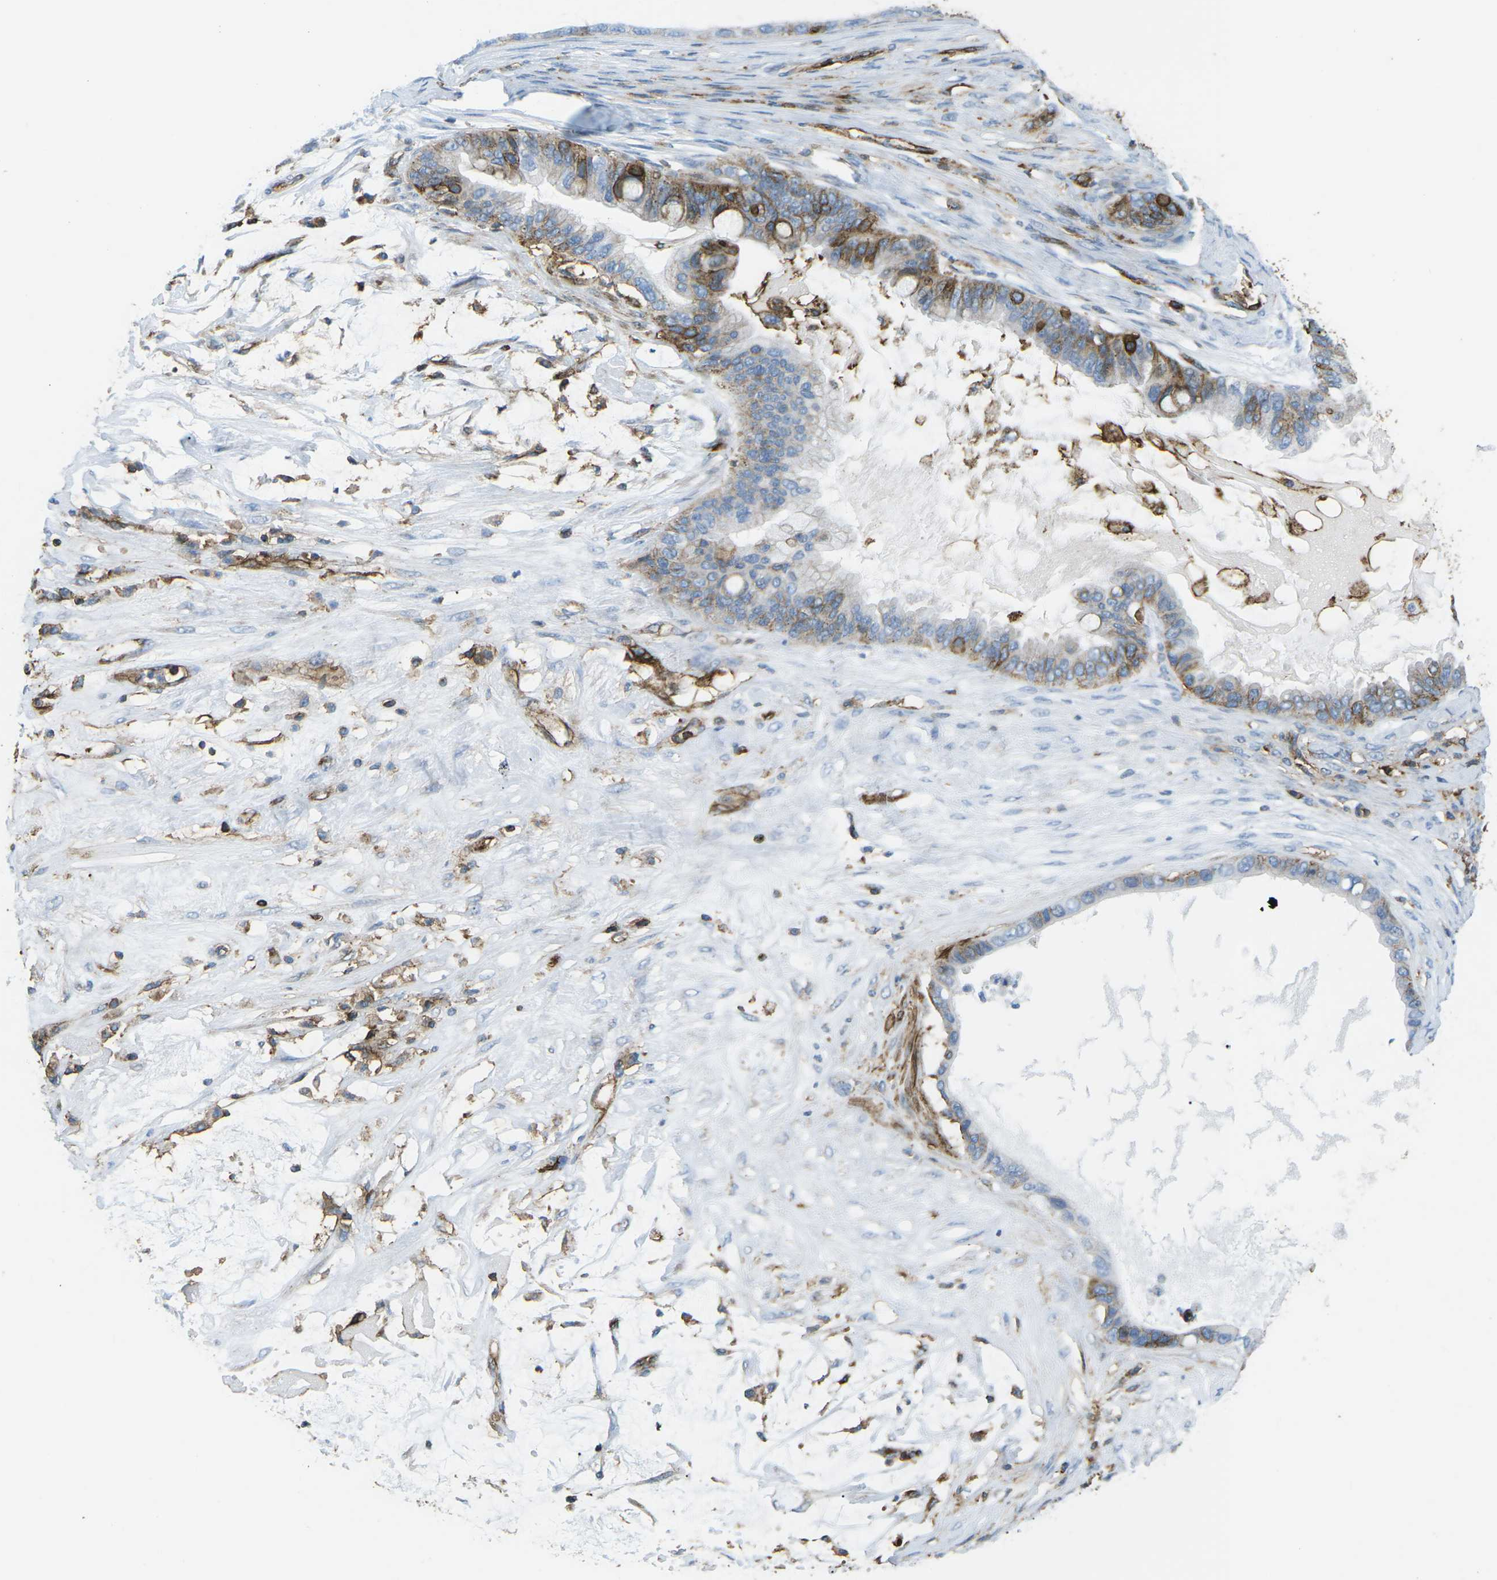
{"staining": {"intensity": "moderate", "quantity": "25%-75%", "location": "cytoplasmic/membranous"}, "tissue": "ovarian cancer", "cell_type": "Tumor cells", "image_type": "cancer", "snomed": [{"axis": "morphology", "description": "Cystadenocarcinoma, mucinous, NOS"}, {"axis": "topography", "description": "Ovary"}], "caption": "Tumor cells exhibit moderate cytoplasmic/membranous staining in about 25%-75% of cells in ovarian cancer (mucinous cystadenocarcinoma).", "gene": "HLA-B", "patient": {"sex": "female", "age": 80}}